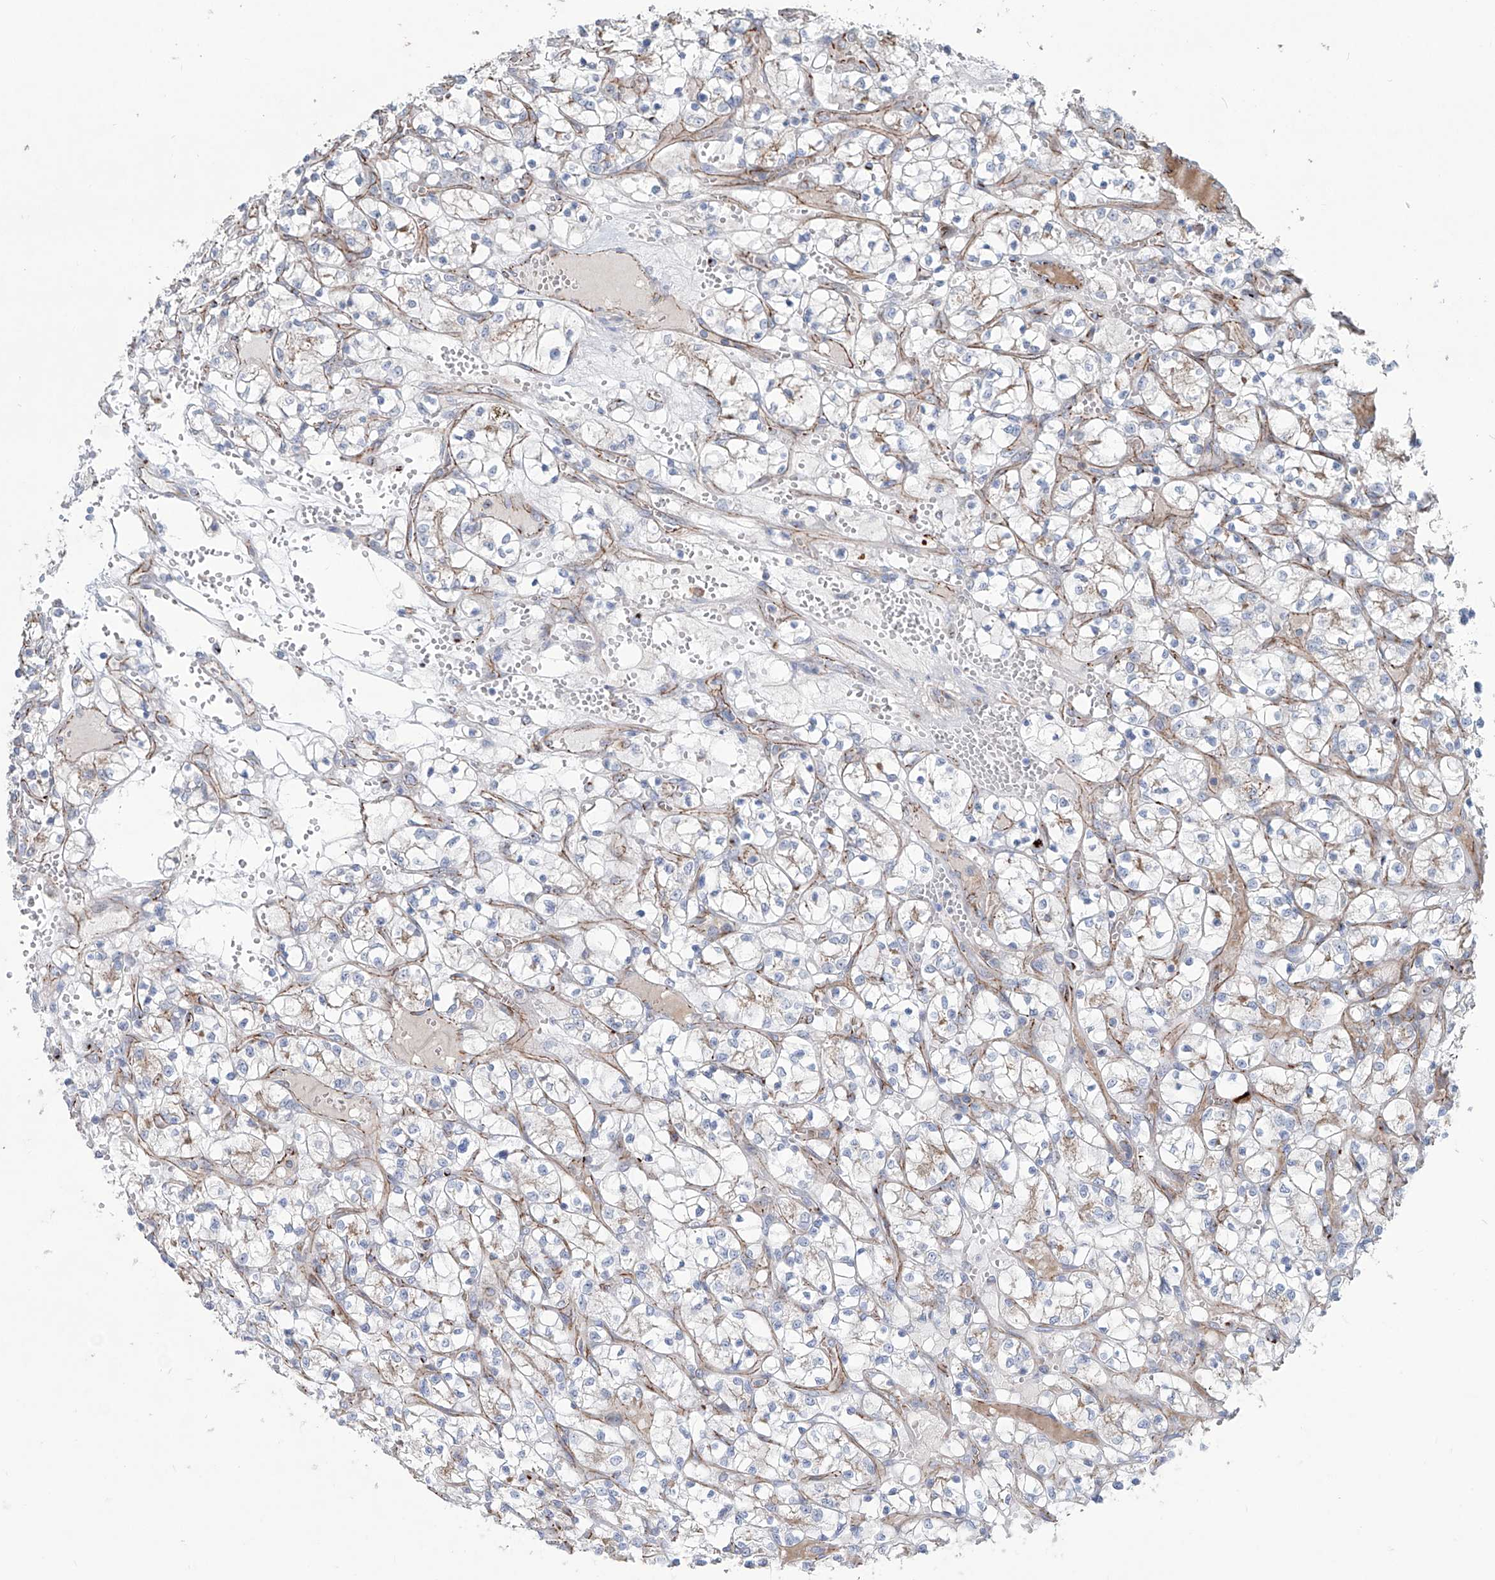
{"staining": {"intensity": "negative", "quantity": "none", "location": "none"}, "tissue": "renal cancer", "cell_type": "Tumor cells", "image_type": "cancer", "snomed": [{"axis": "morphology", "description": "Adenocarcinoma, NOS"}, {"axis": "topography", "description": "Kidney"}], "caption": "The histopathology image exhibits no significant staining in tumor cells of renal cancer (adenocarcinoma). (IHC, brightfield microscopy, high magnification).", "gene": "CDH5", "patient": {"sex": "female", "age": 69}}